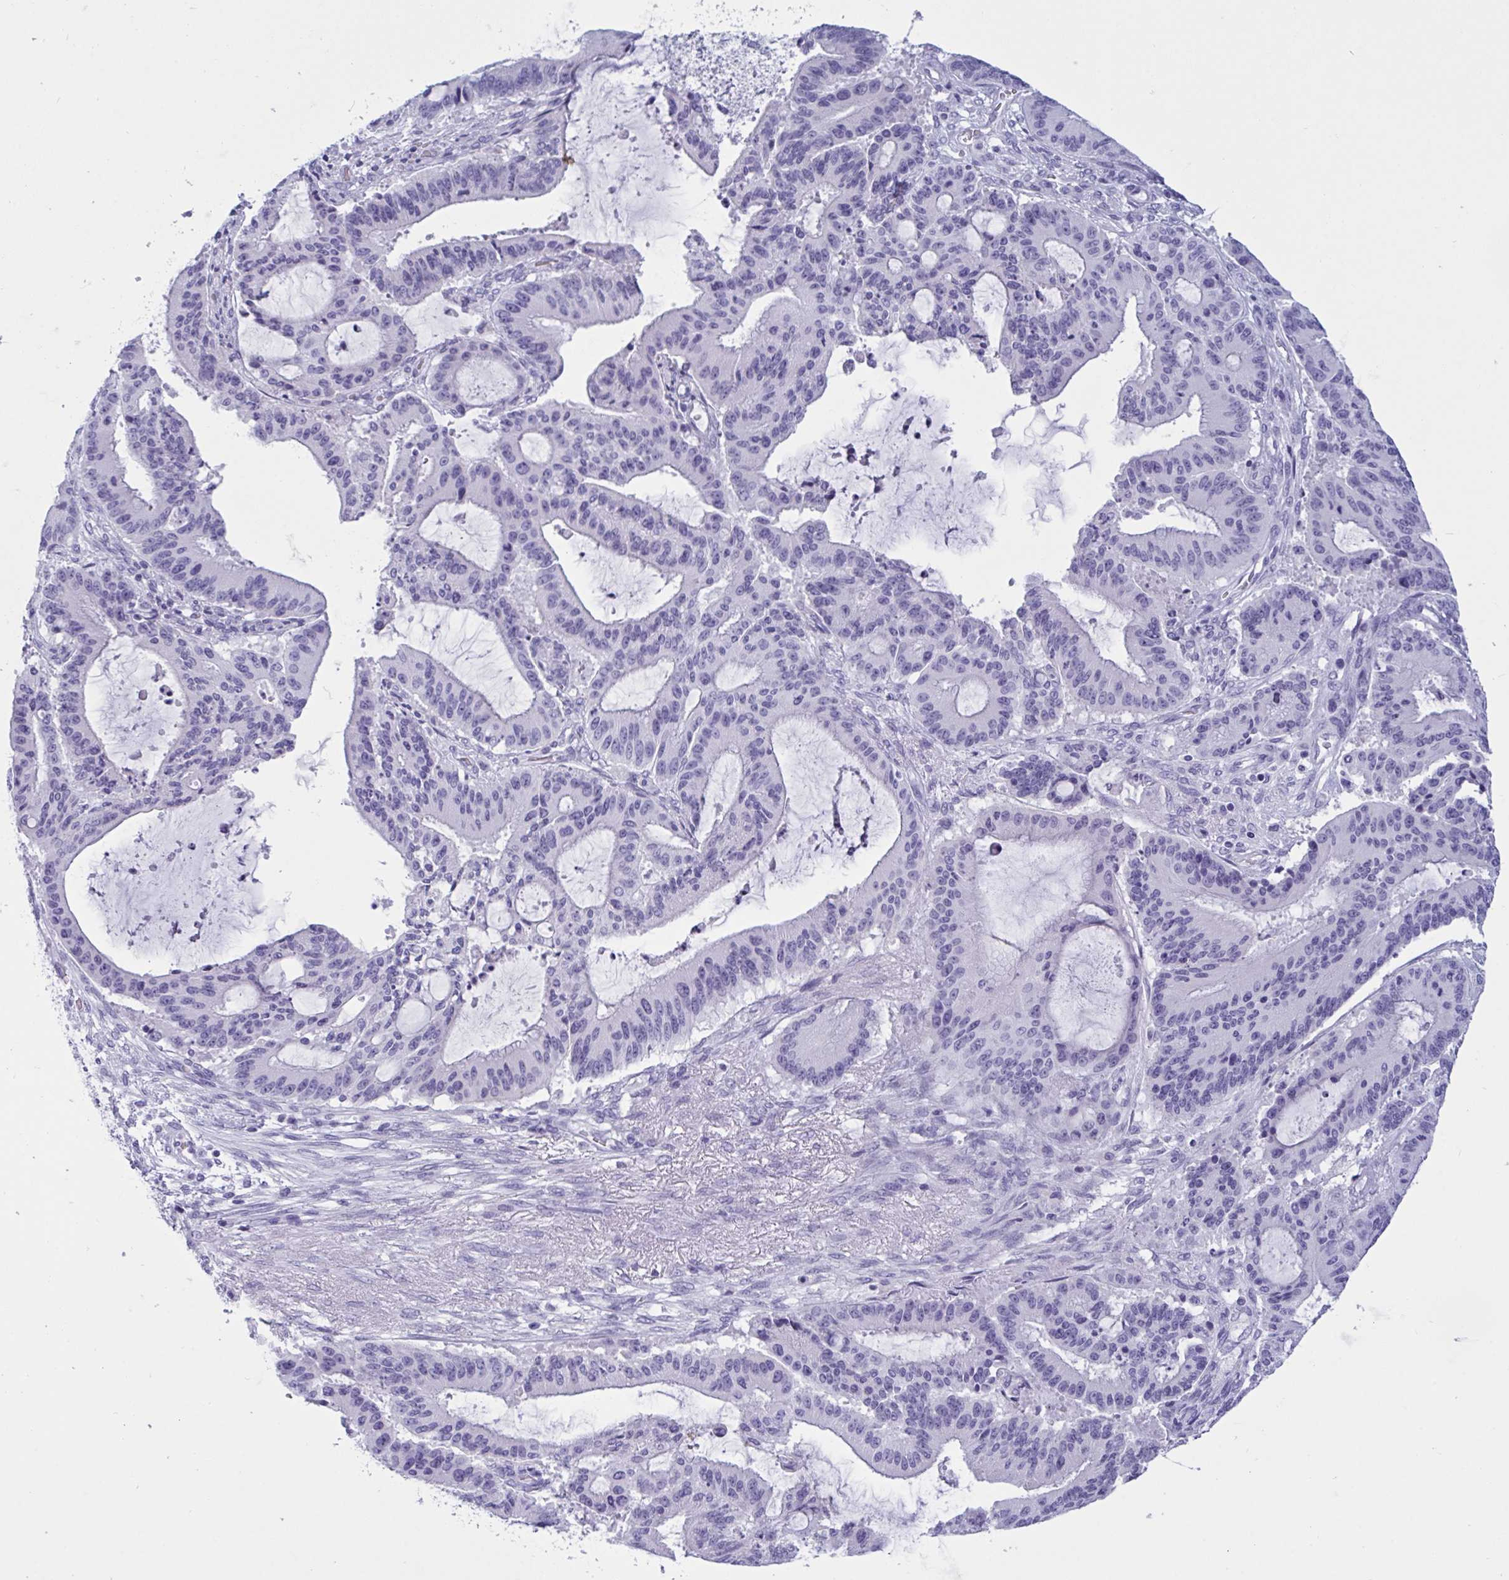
{"staining": {"intensity": "negative", "quantity": "none", "location": "none"}, "tissue": "liver cancer", "cell_type": "Tumor cells", "image_type": "cancer", "snomed": [{"axis": "morphology", "description": "Normal tissue, NOS"}, {"axis": "morphology", "description": "Cholangiocarcinoma"}, {"axis": "topography", "description": "Liver"}, {"axis": "topography", "description": "Peripheral nerve tissue"}], "caption": "There is no significant staining in tumor cells of liver cholangiocarcinoma.", "gene": "OXLD1", "patient": {"sex": "female", "age": 73}}